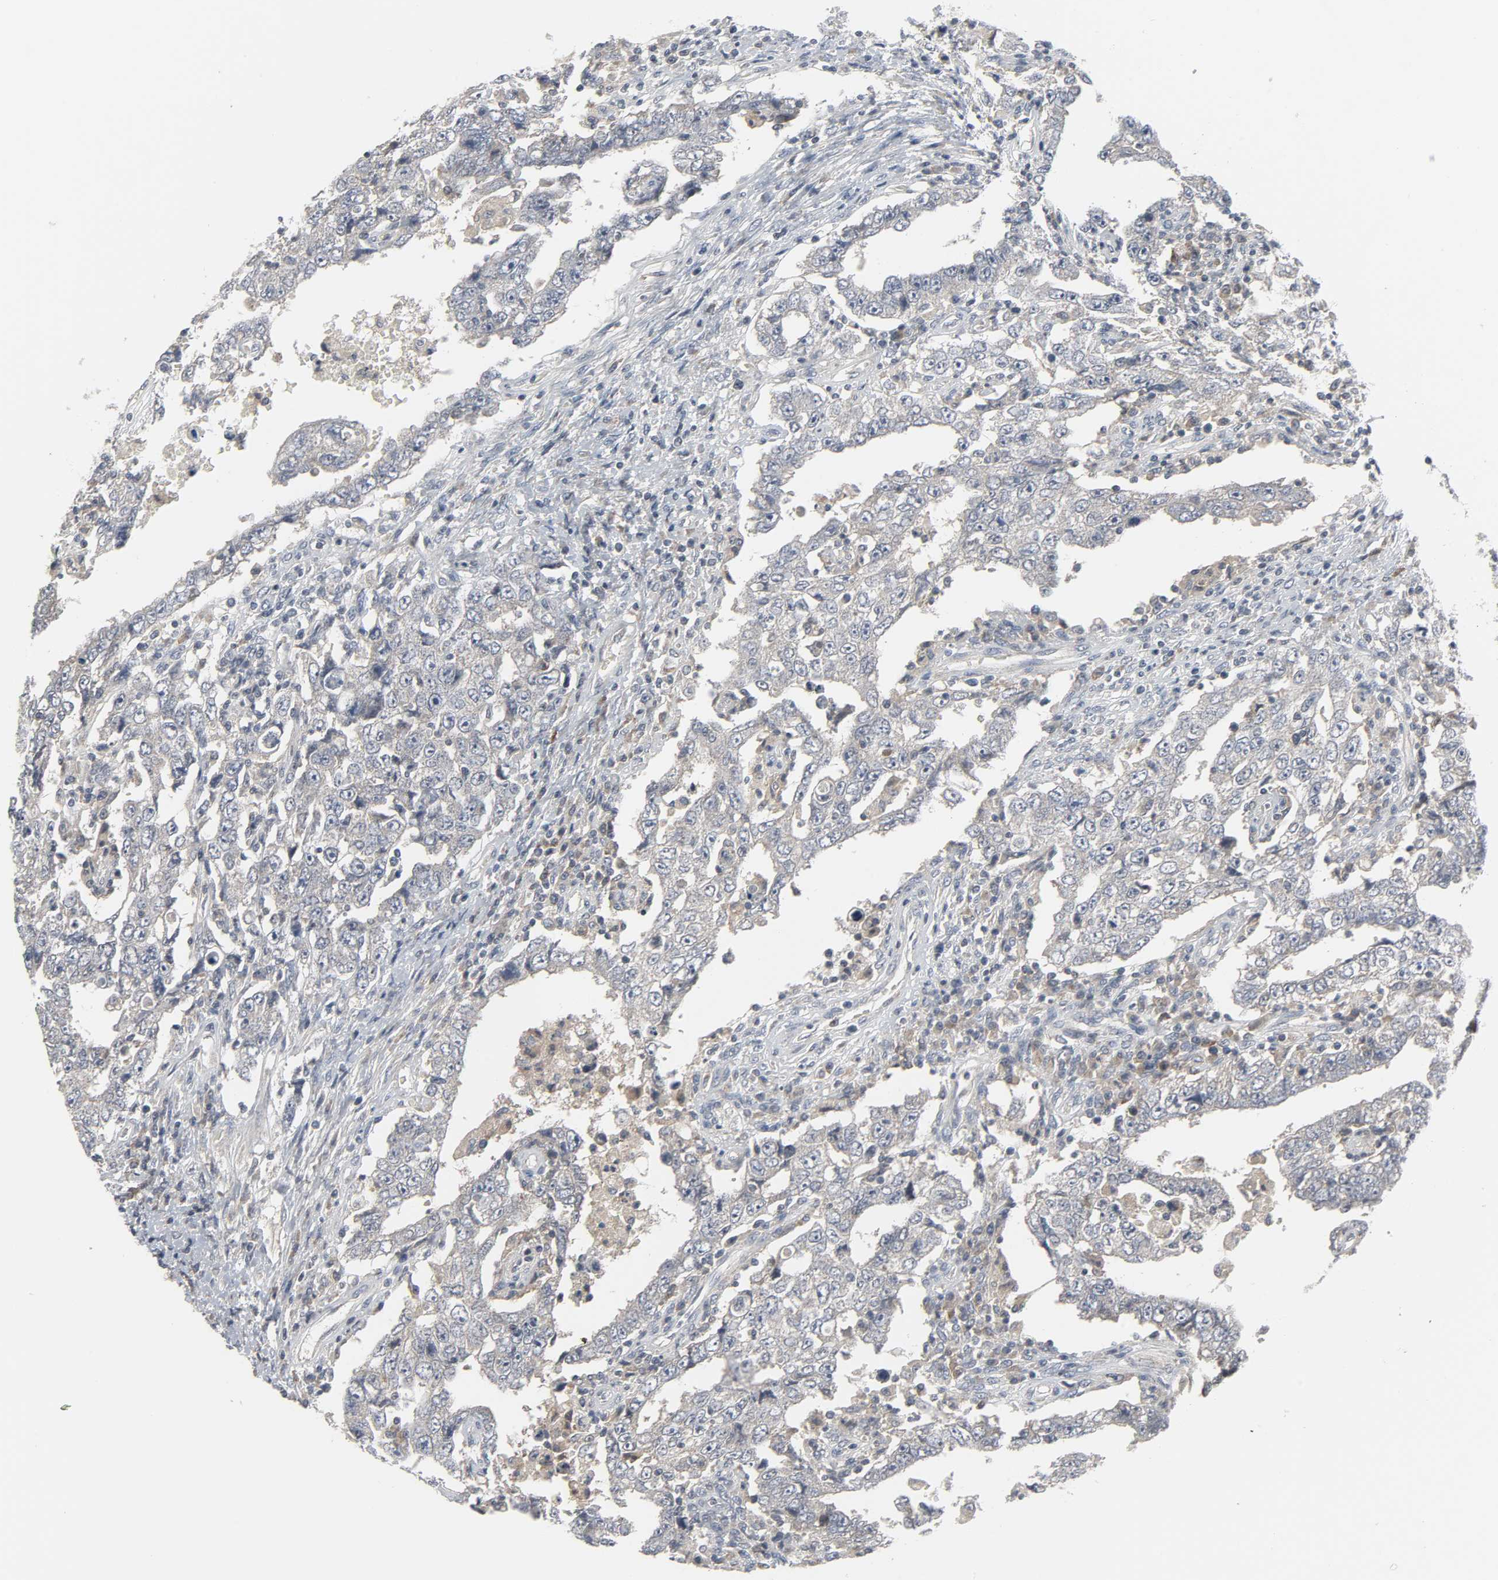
{"staining": {"intensity": "weak", "quantity": "25%-75%", "location": "cytoplasmic/membranous"}, "tissue": "testis cancer", "cell_type": "Tumor cells", "image_type": "cancer", "snomed": [{"axis": "morphology", "description": "Carcinoma, Embryonal, NOS"}, {"axis": "topography", "description": "Testis"}], "caption": "Testis cancer stained with IHC reveals weak cytoplasmic/membranous positivity in approximately 25%-75% of tumor cells.", "gene": "CLIP1", "patient": {"sex": "male", "age": 26}}